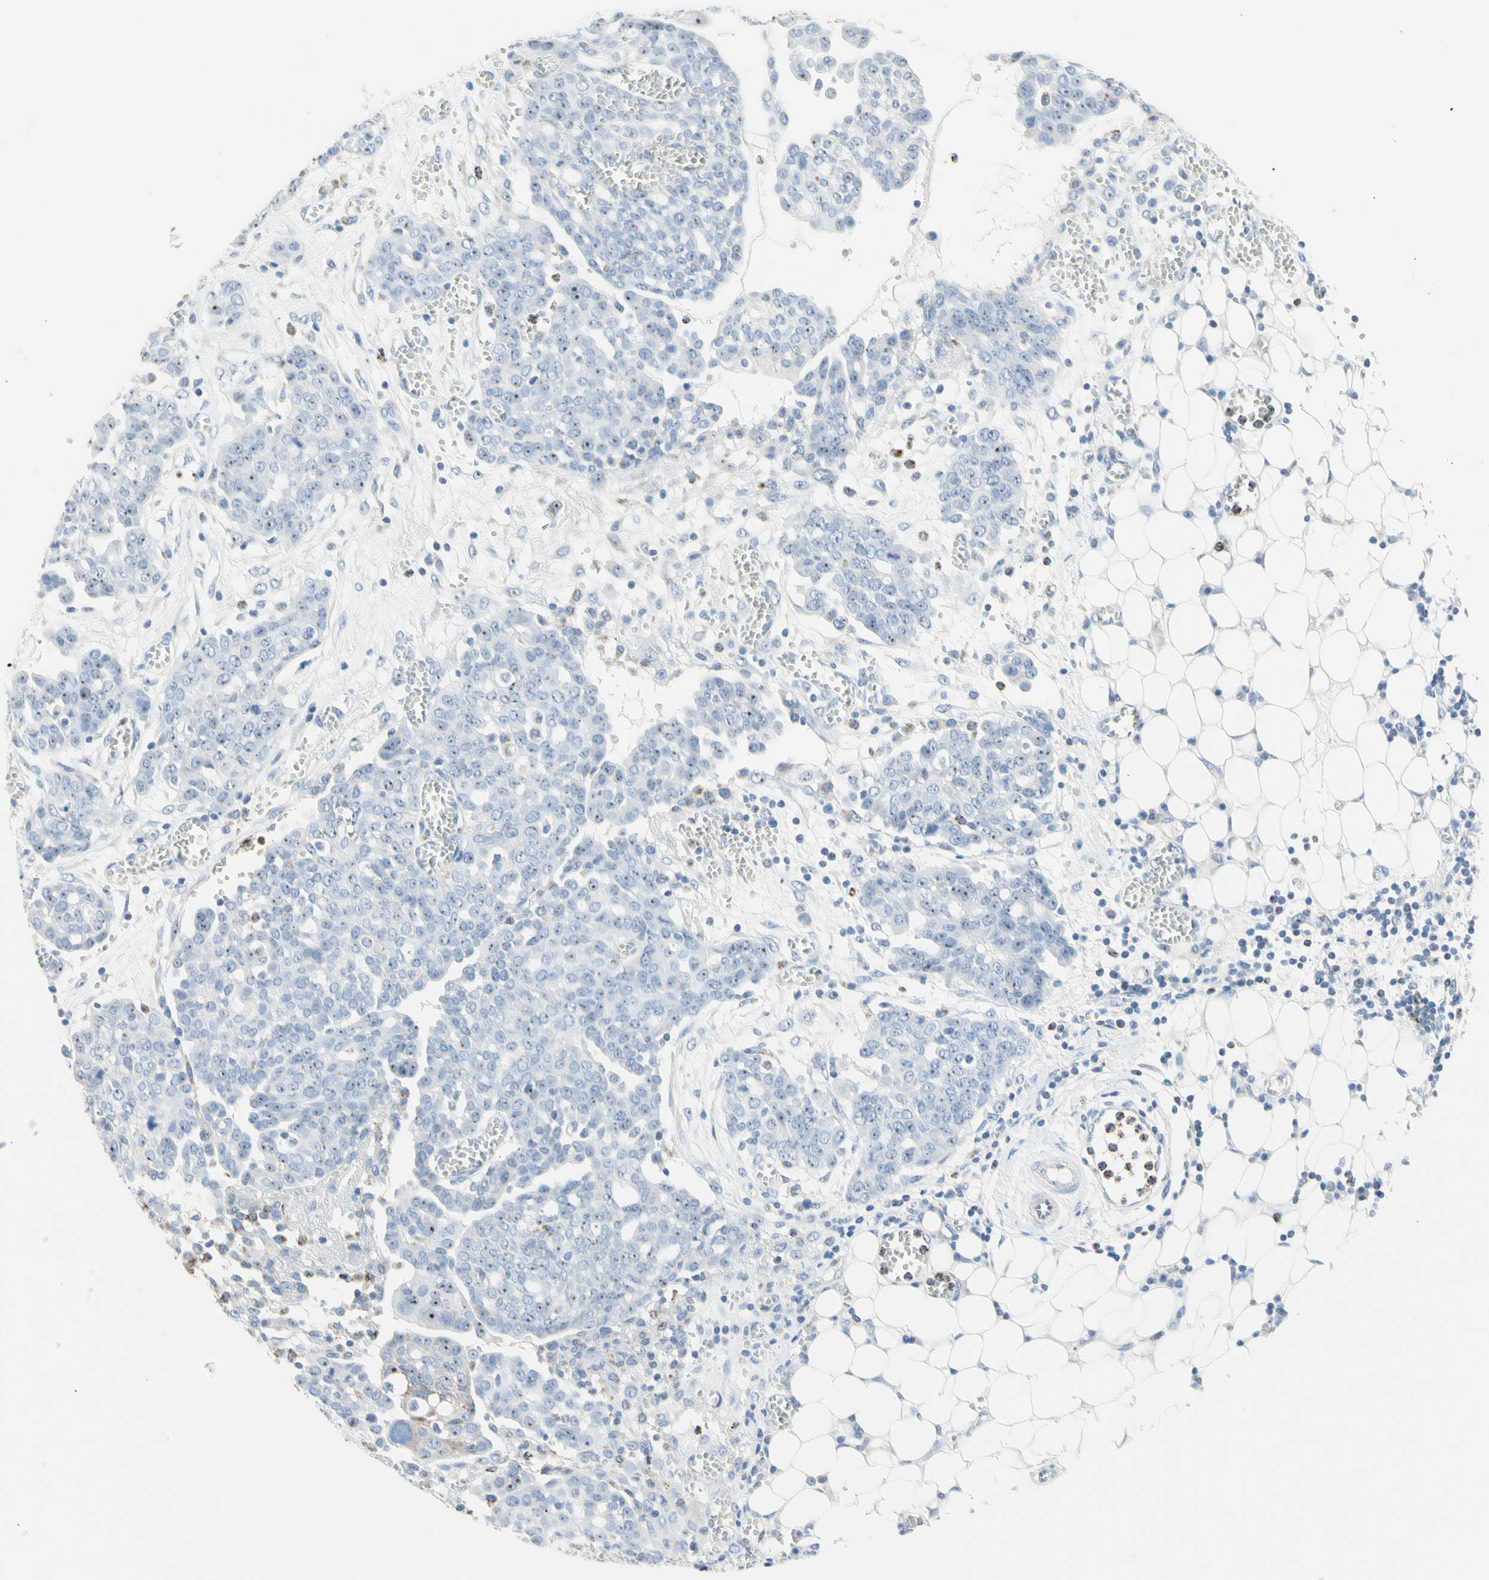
{"staining": {"intensity": "weak", "quantity": "25%-75%", "location": "nuclear"}, "tissue": "ovarian cancer", "cell_type": "Tumor cells", "image_type": "cancer", "snomed": [{"axis": "morphology", "description": "Cystadenocarcinoma, serous, NOS"}, {"axis": "topography", "description": "Soft tissue"}, {"axis": "topography", "description": "Ovary"}], "caption": "IHC histopathology image of human serous cystadenocarcinoma (ovarian) stained for a protein (brown), which reveals low levels of weak nuclear expression in approximately 25%-75% of tumor cells.", "gene": "CYSLTR1", "patient": {"sex": "female", "age": 57}}